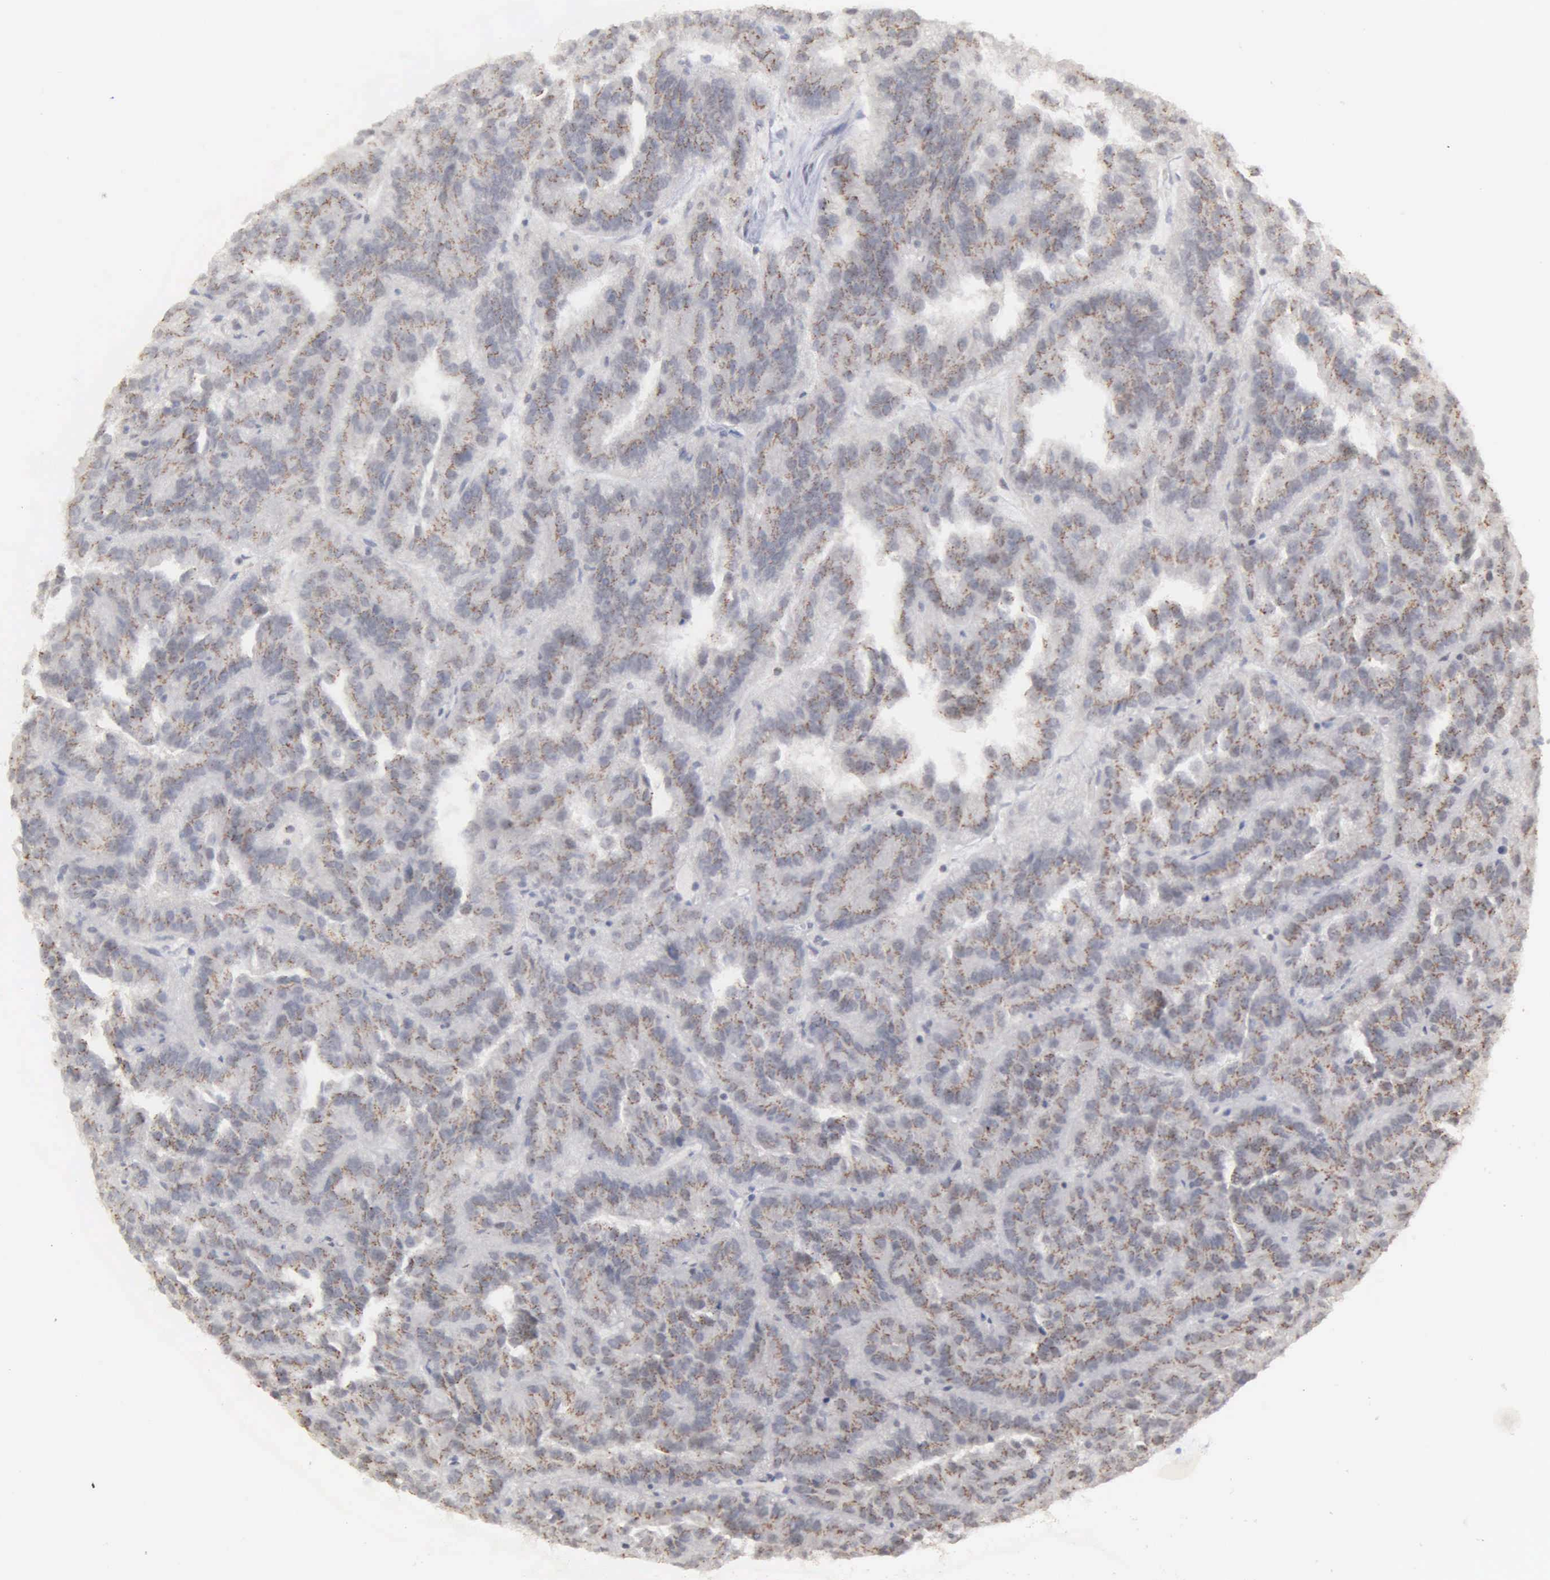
{"staining": {"intensity": "weak", "quantity": "25%-75%", "location": "cytoplasmic/membranous"}, "tissue": "renal cancer", "cell_type": "Tumor cells", "image_type": "cancer", "snomed": [{"axis": "morphology", "description": "Adenocarcinoma, NOS"}, {"axis": "topography", "description": "Kidney"}], "caption": "Renal adenocarcinoma tissue reveals weak cytoplasmic/membranous staining in about 25%-75% of tumor cells, visualized by immunohistochemistry.", "gene": "GTF2A1", "patient": {"sex": "male", "age": 46}}